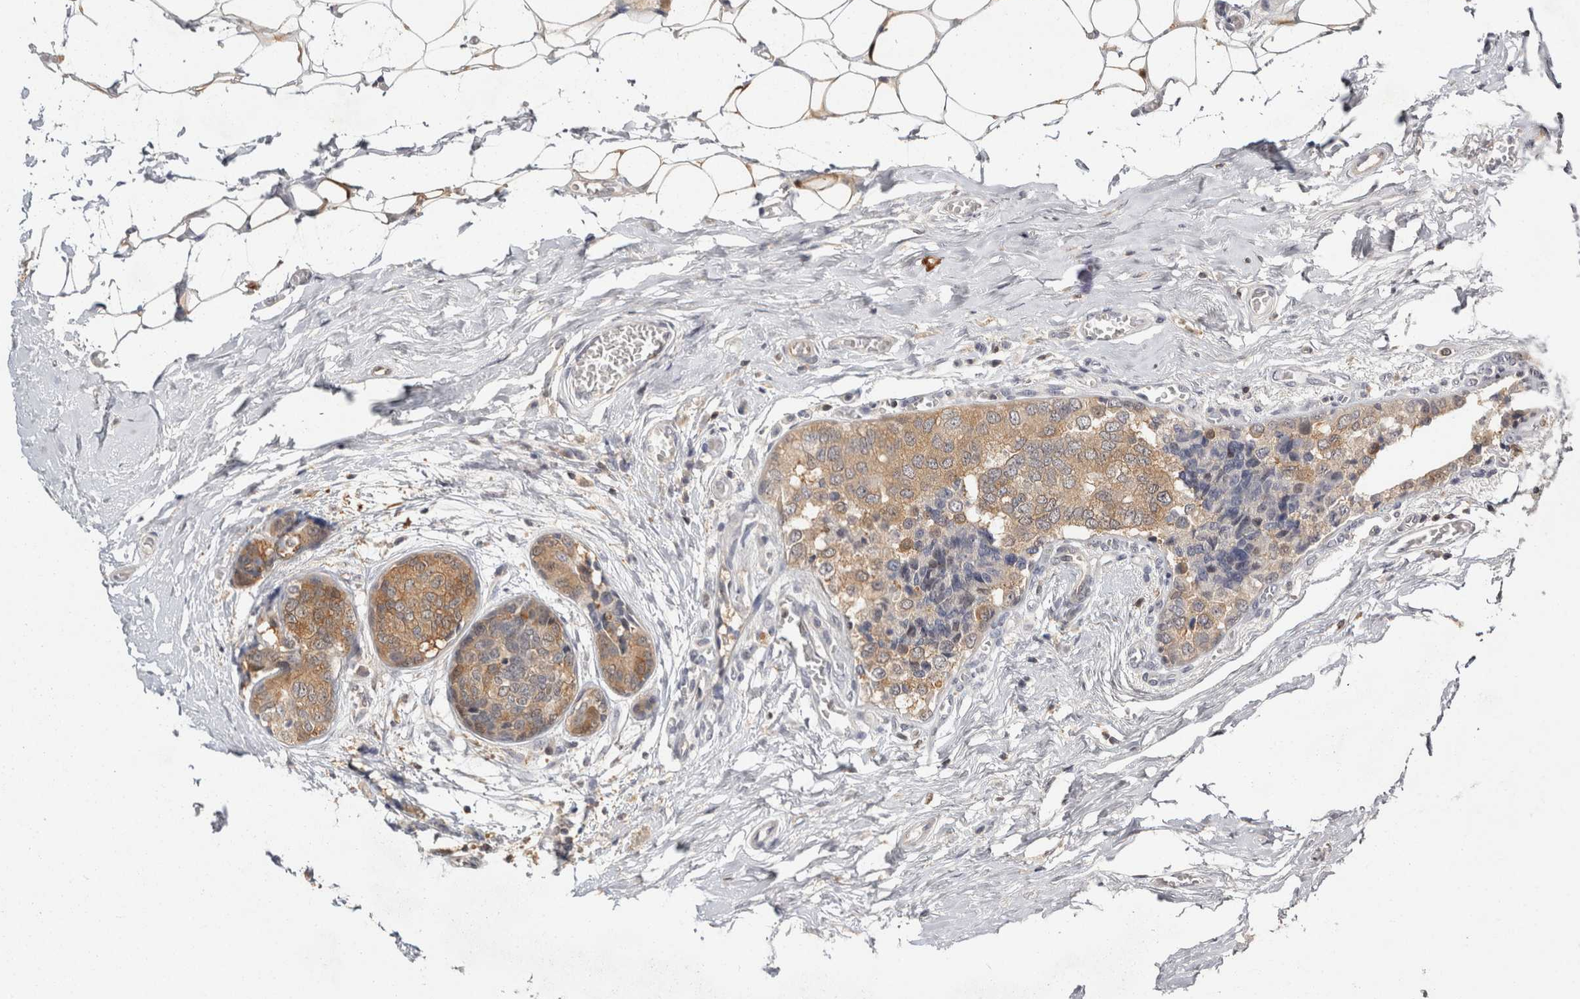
{"staining": {"intensity": "weak", "quantity": "25%-75%", "location": "cytoplasmic/membranous"}, "tissue": "breast cancer", "cell_type": "Tumor cells", "image_type": "cancer", "snomed": [{"axis": "morphology", "description": "Normal tissue, NOS"}, {"axis": "morphology", "description": "Duct carcinoma"}, {"axis": "topography", "description": "Breast"}], "caption": "Weak cytoplasmic/membranous expression is present in approximately 25%-75% of tumor cells in intraductal carcinoma (breast).", "gene": "ACAT2", "patient": {"sex": "female", "age": 43}}